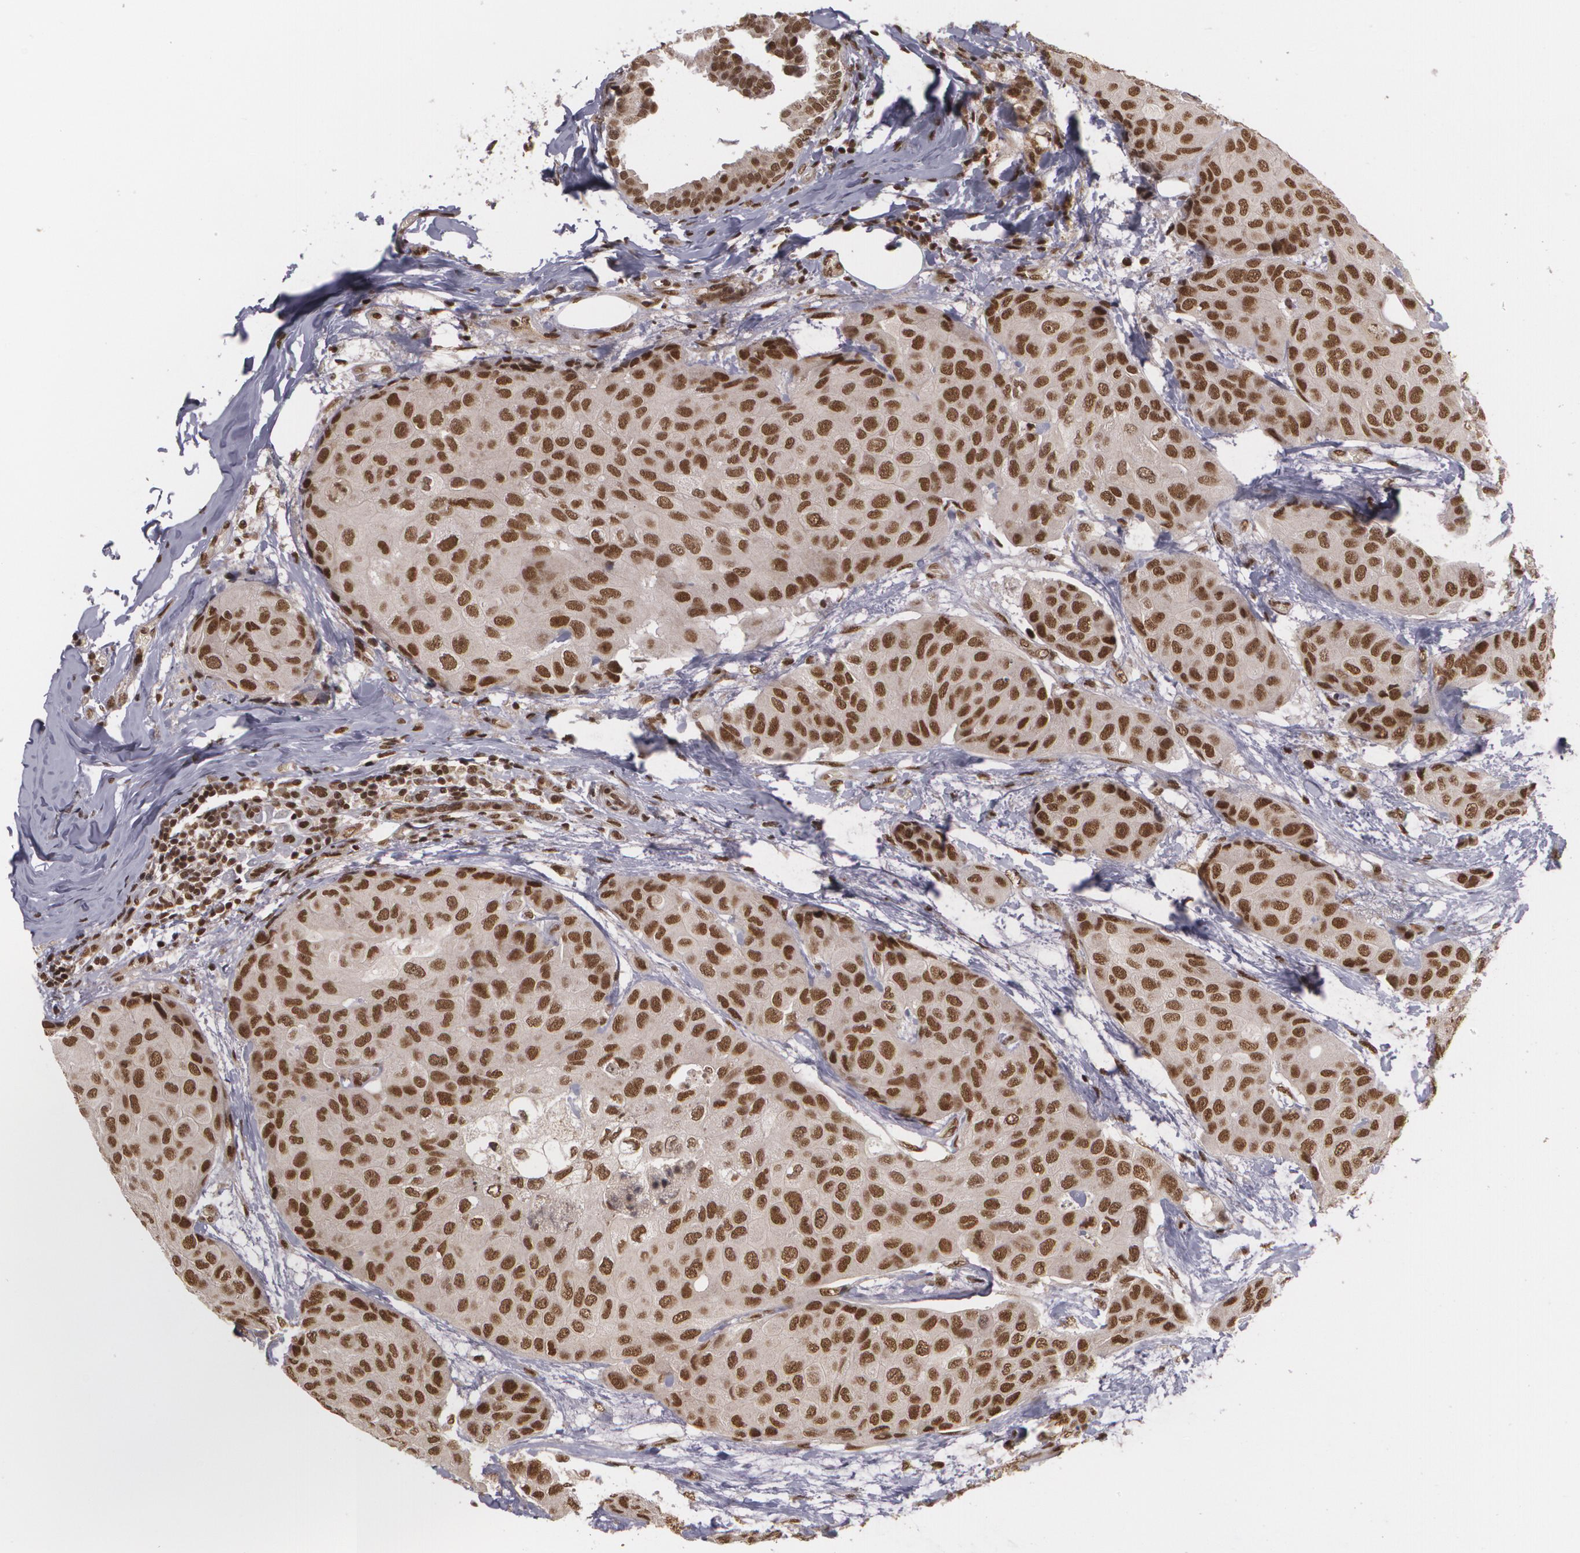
{"staining": {"intensity": "strong", "quantity": ">75%", "location": "nuclear"}, "tissue": "breast cancer", "cell_type": "Tumor cells", "image_type": "cancer", "snomed": [{"axis": "morphology", "description": "Duct carcinoma"}, {"axis": "topography", "description": "Breast"}], "caption": "An immunohistochemistry histopathology image of tumor tissue is shown. Protein staining in brown shows strong nuclear positivity in breast infiltrating ductal carcinoma within tumor cells. The staining is performed using DAB (3,3'-diaminobenzidine) brown chromogen to label protein expression. The nuclei are counter-stained blue using hematoxylin.", "gene": "RXRB", "patient": {"sex": "female", "age": 68}}